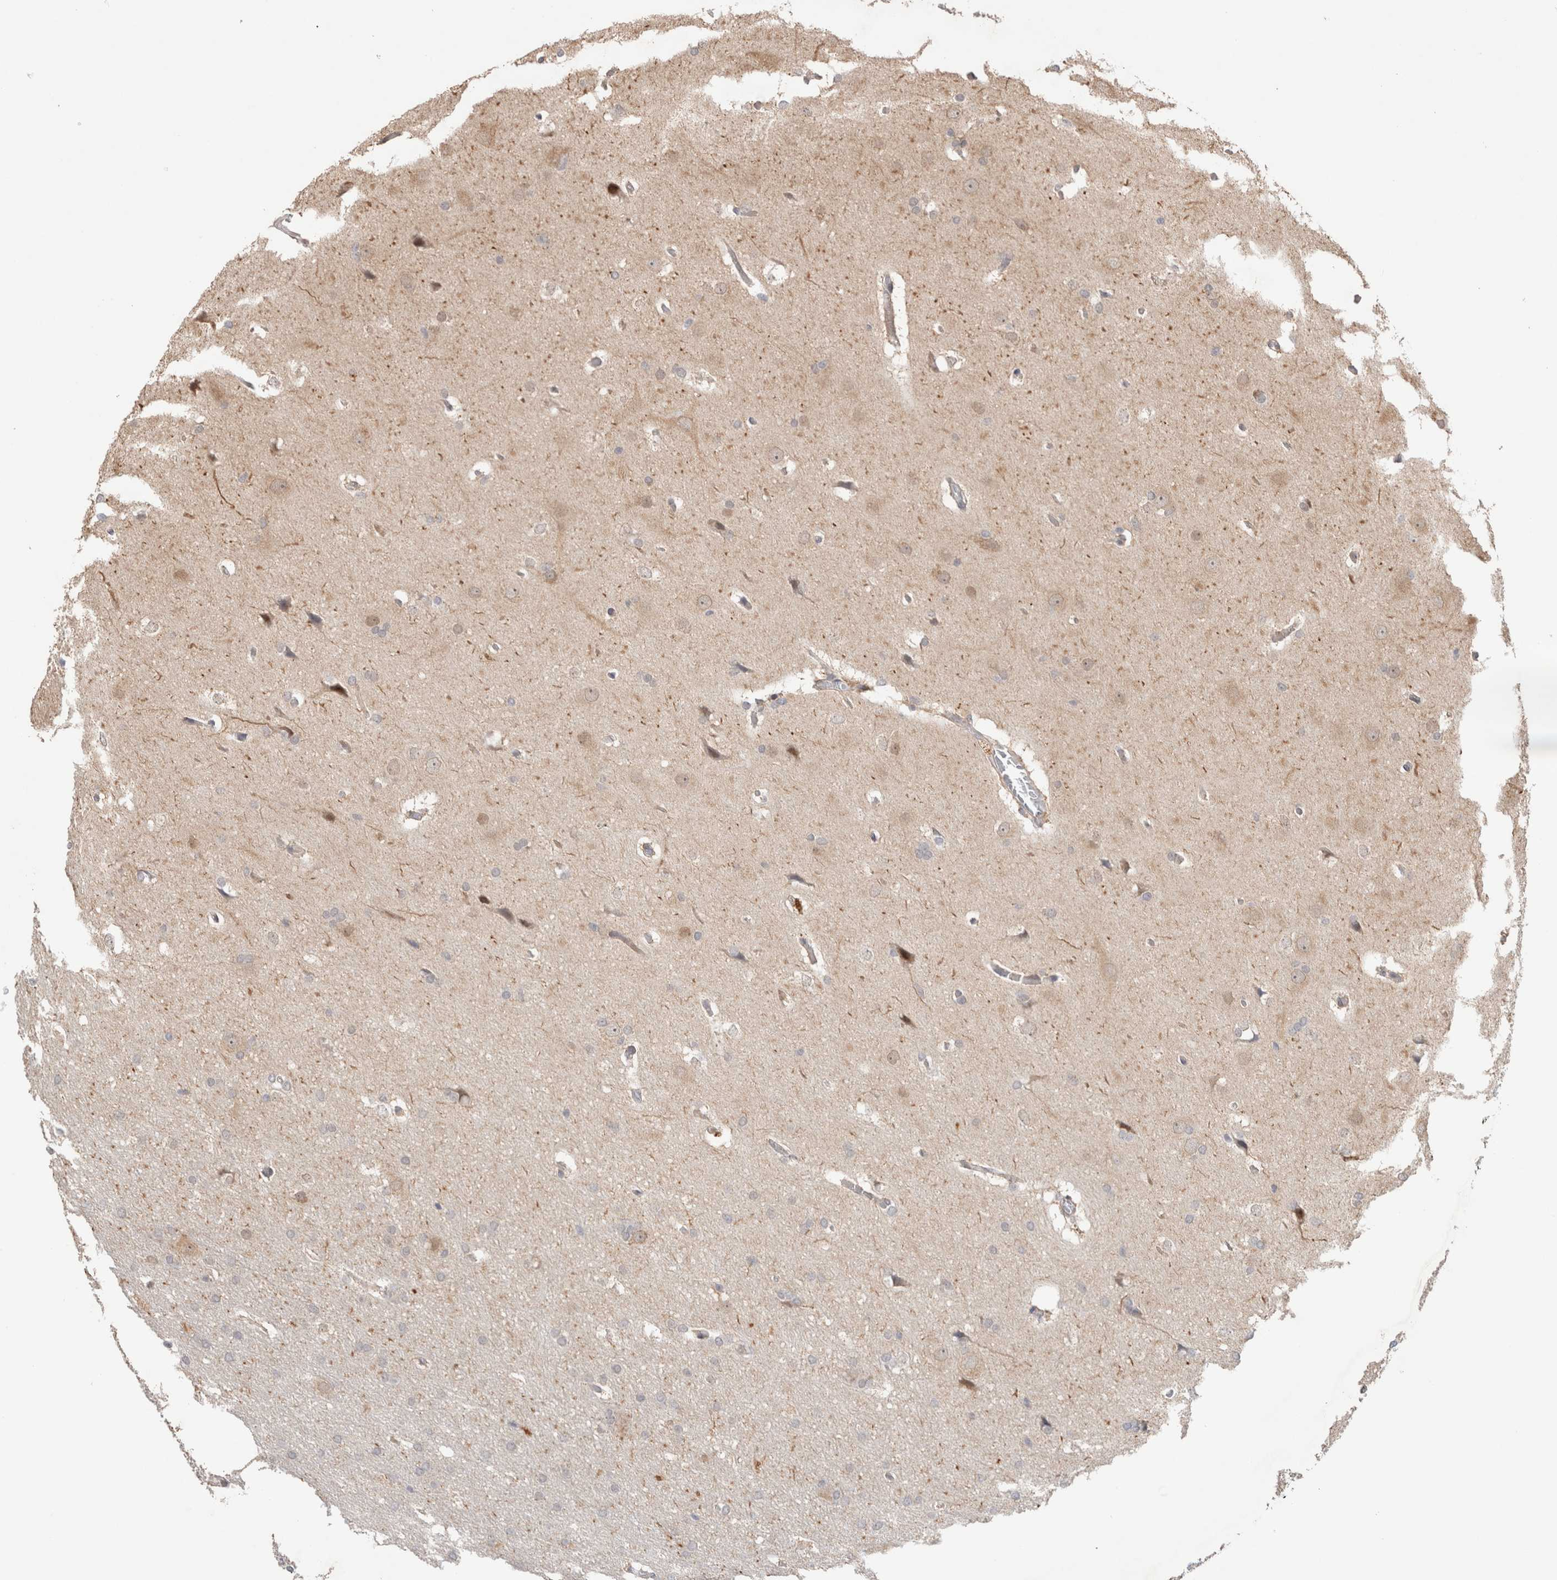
{"staining": {"intensity": "weak", "quantity": "<25%", "location": "nuclear"}, "tissue": "glioma", "cell_type": "Tumor cells", "image_type": "cancer", "snomed": [{"axis": "morphology", "description": "Glioma, malignant, Low grade"}, {"axis": "topography", "description": "Brain"}], "caption": "Micrograph shows no significant protein staining in tumor cells of glioma.", "gene": "SYDE2", "patient": {"sex": "female", "age": 37}}